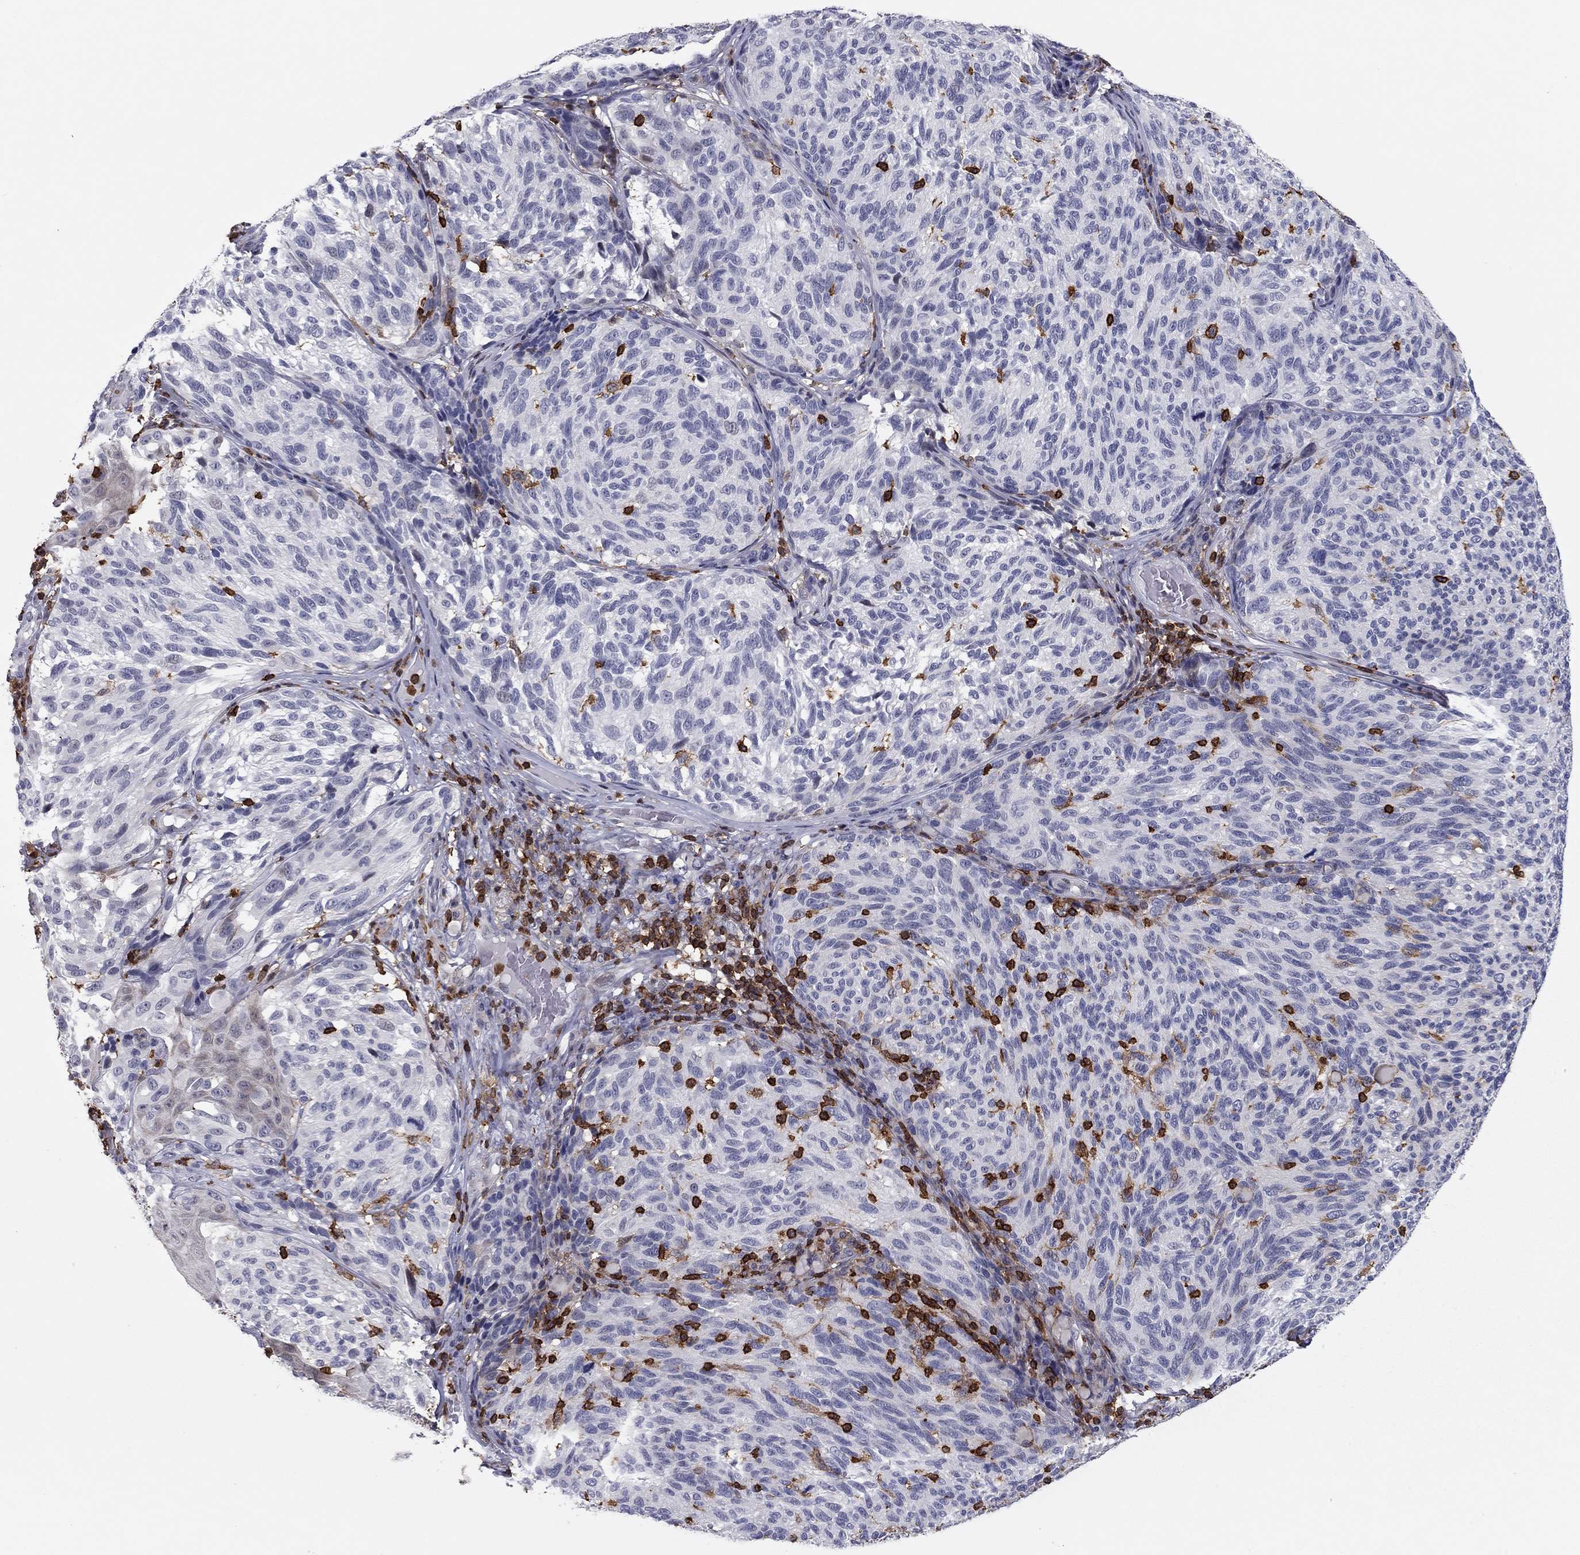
{"staining": {"intensity": "negative", "quantity": "none", "location": "none"}, "tissue": "melanoma", "cell_type": "Tumor cells", "image_type": "cancer", "snomed": [{"axis": "morphology", "description": "Malignant melanoma, NOS"}, {"axis": "topography", "description": "Skin"}], "caption": "Melanoma stained for a protein using IHC displays no expression tumor cells.", "gene": "ARHGAP27", "patient": {"sex": "female", "age": 73}}